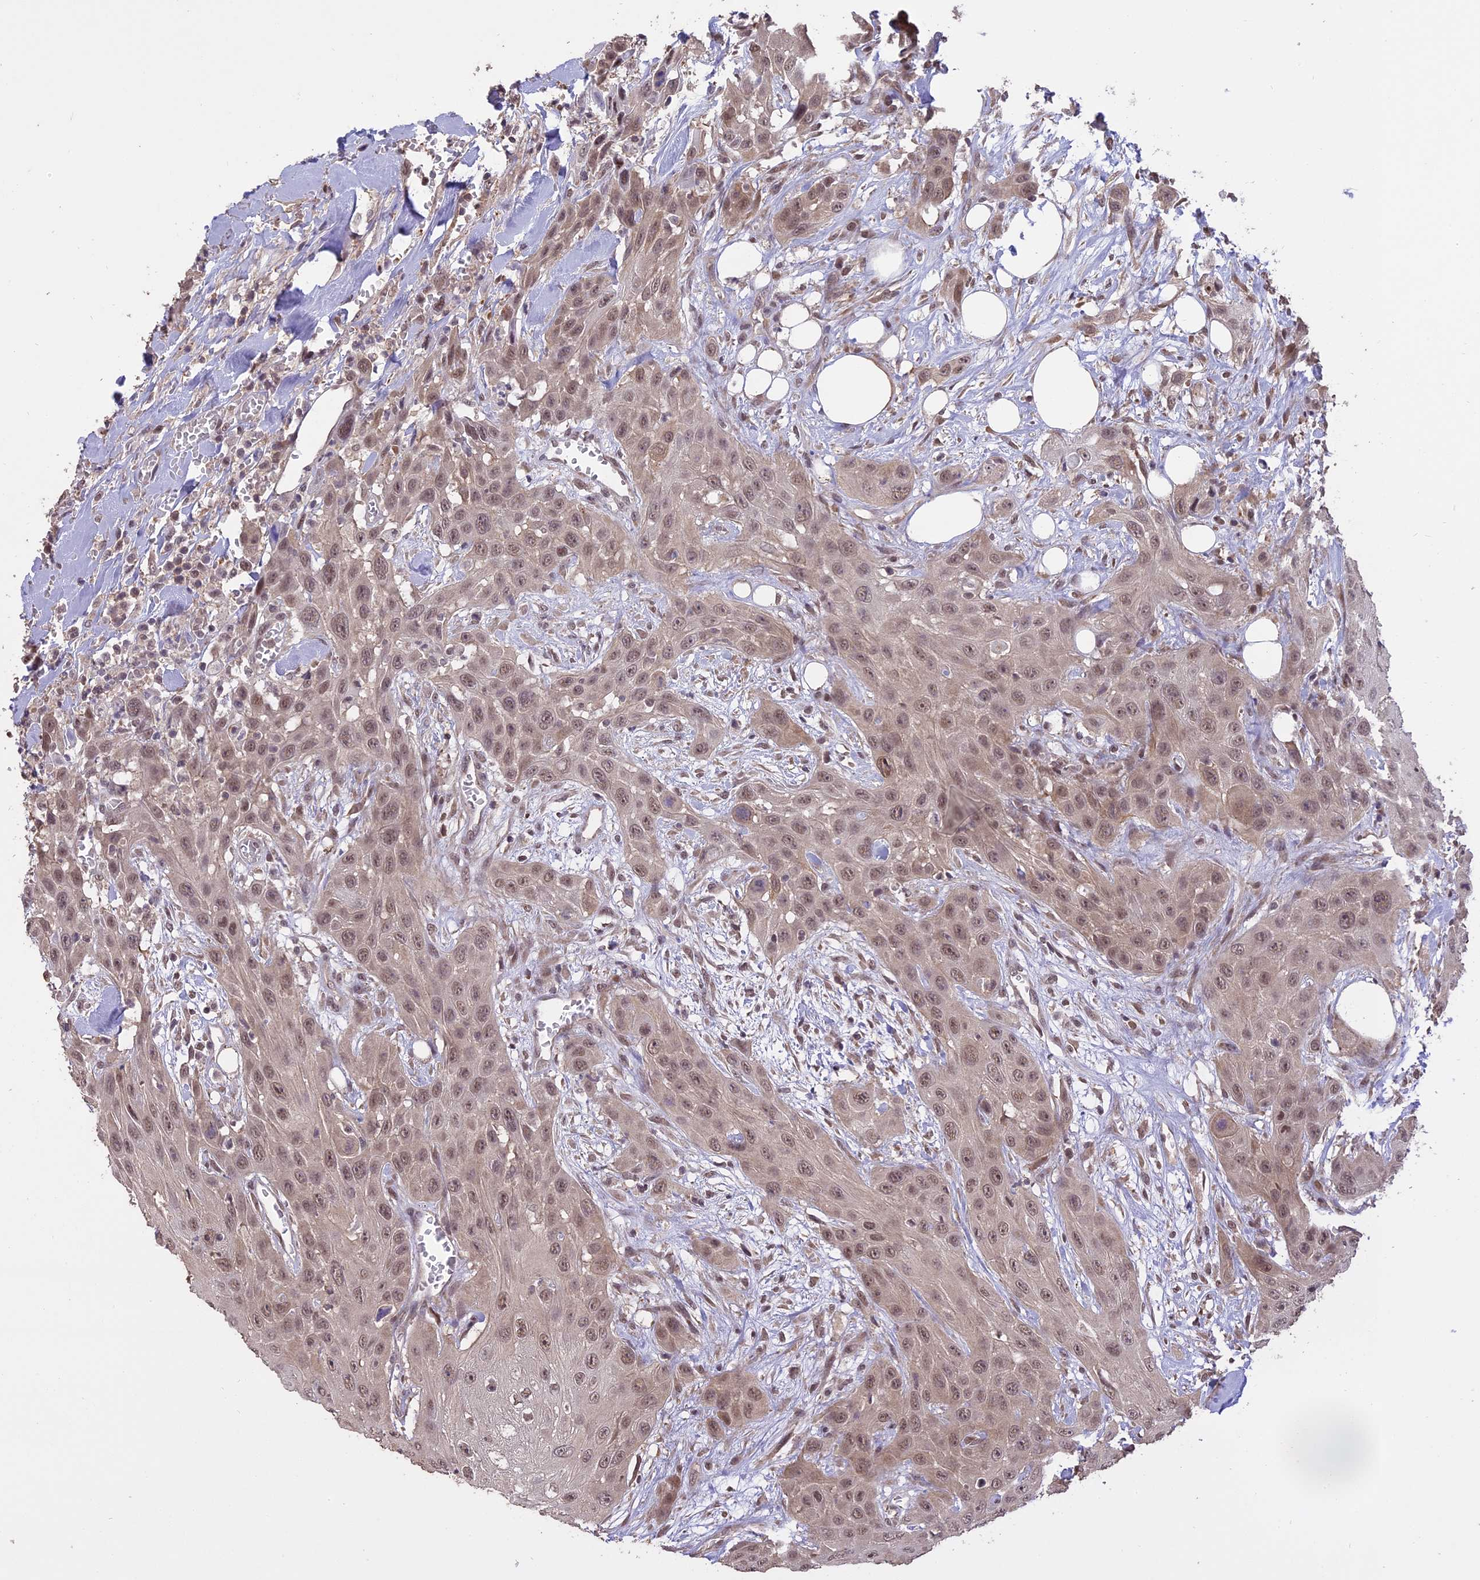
{"staining": {"intensity": "moderate", "quantity": ">75%", "location": "nuclear"}, "tissue": "head and neck cancer", "cell_type": "Tumor cells", "image_type": "cancer", "snomed": [{"axis": "morphology", "description": "Squamous cell carcinoma, NOS"}, {"axis": "topography", "description": "Head-Neck"}], "caption": "Head and neck cancer (squamous cell carcinoma) stained for a protein demonstrates moderate nuclear positivity in tumor cells.", "gene": "TIGD7", "patient": {"sex": "male", "age": 81}}